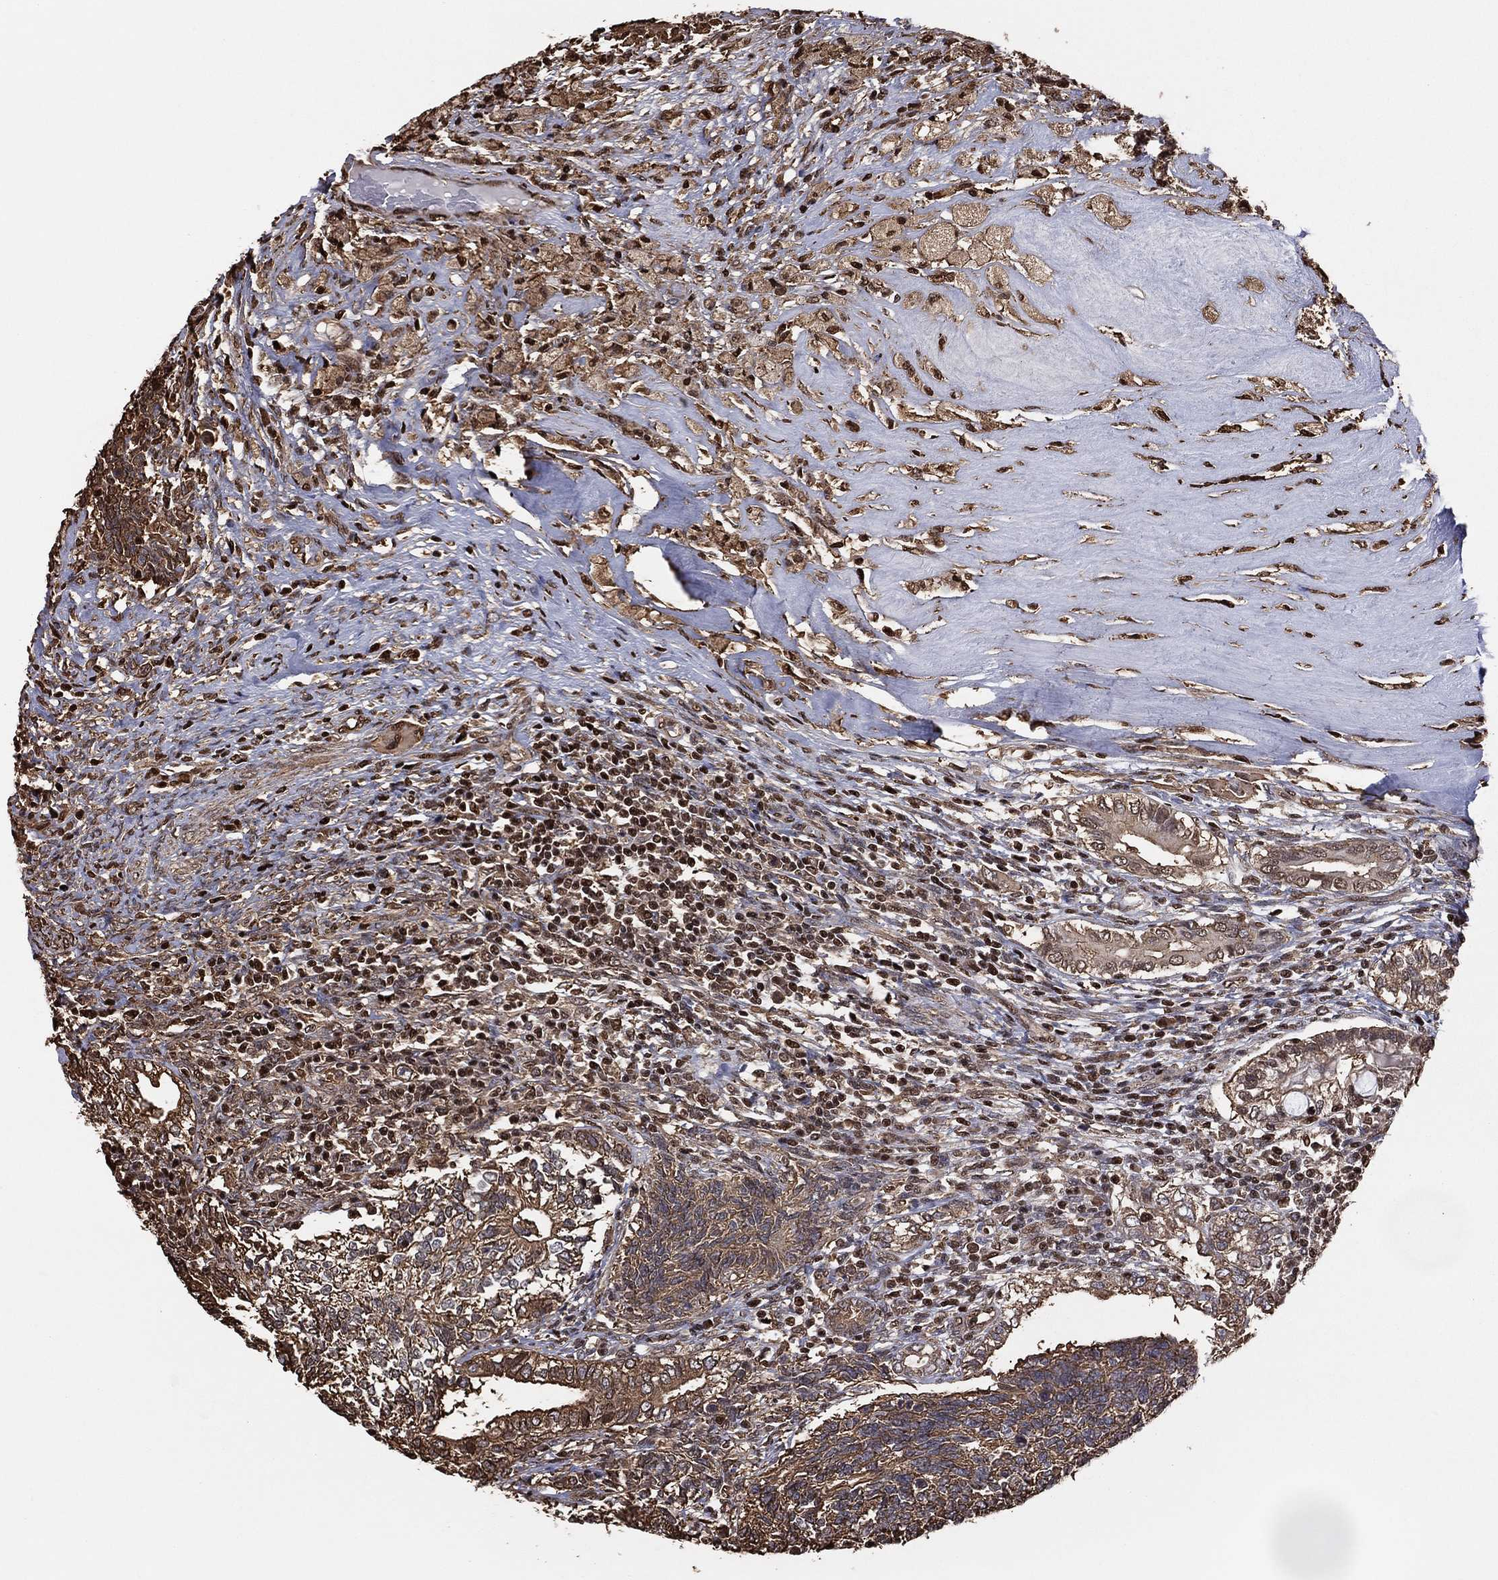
{"staining": {"intensity": "moderate", "quantity": "25%-75%", "location": "cytoplasmic/membranous"}, "tissue": "testis cancer", "cell_type": "Tumor cells", "image_type": "cancer", "snomed": [{"axis": "morphology", "description": "Seminoma, NOS"}, {"axis": "morphology", "description": "Carcinoma, Embryonal, NOS"}, {"axis": "topography", "description": "Testis"}], "caption": "Testis embryonal carcinoma stained with DAB (3,3'-diaminobenzidine) IHC displays medium levels of moderate cytoplasmic/membranous positivity in about 25%-75% of tumor cells. (DAB IHC with brightfield microscopy, high magnification).", "gene": "GAPDH", "patient": {"sex": "male", "age": 41}}